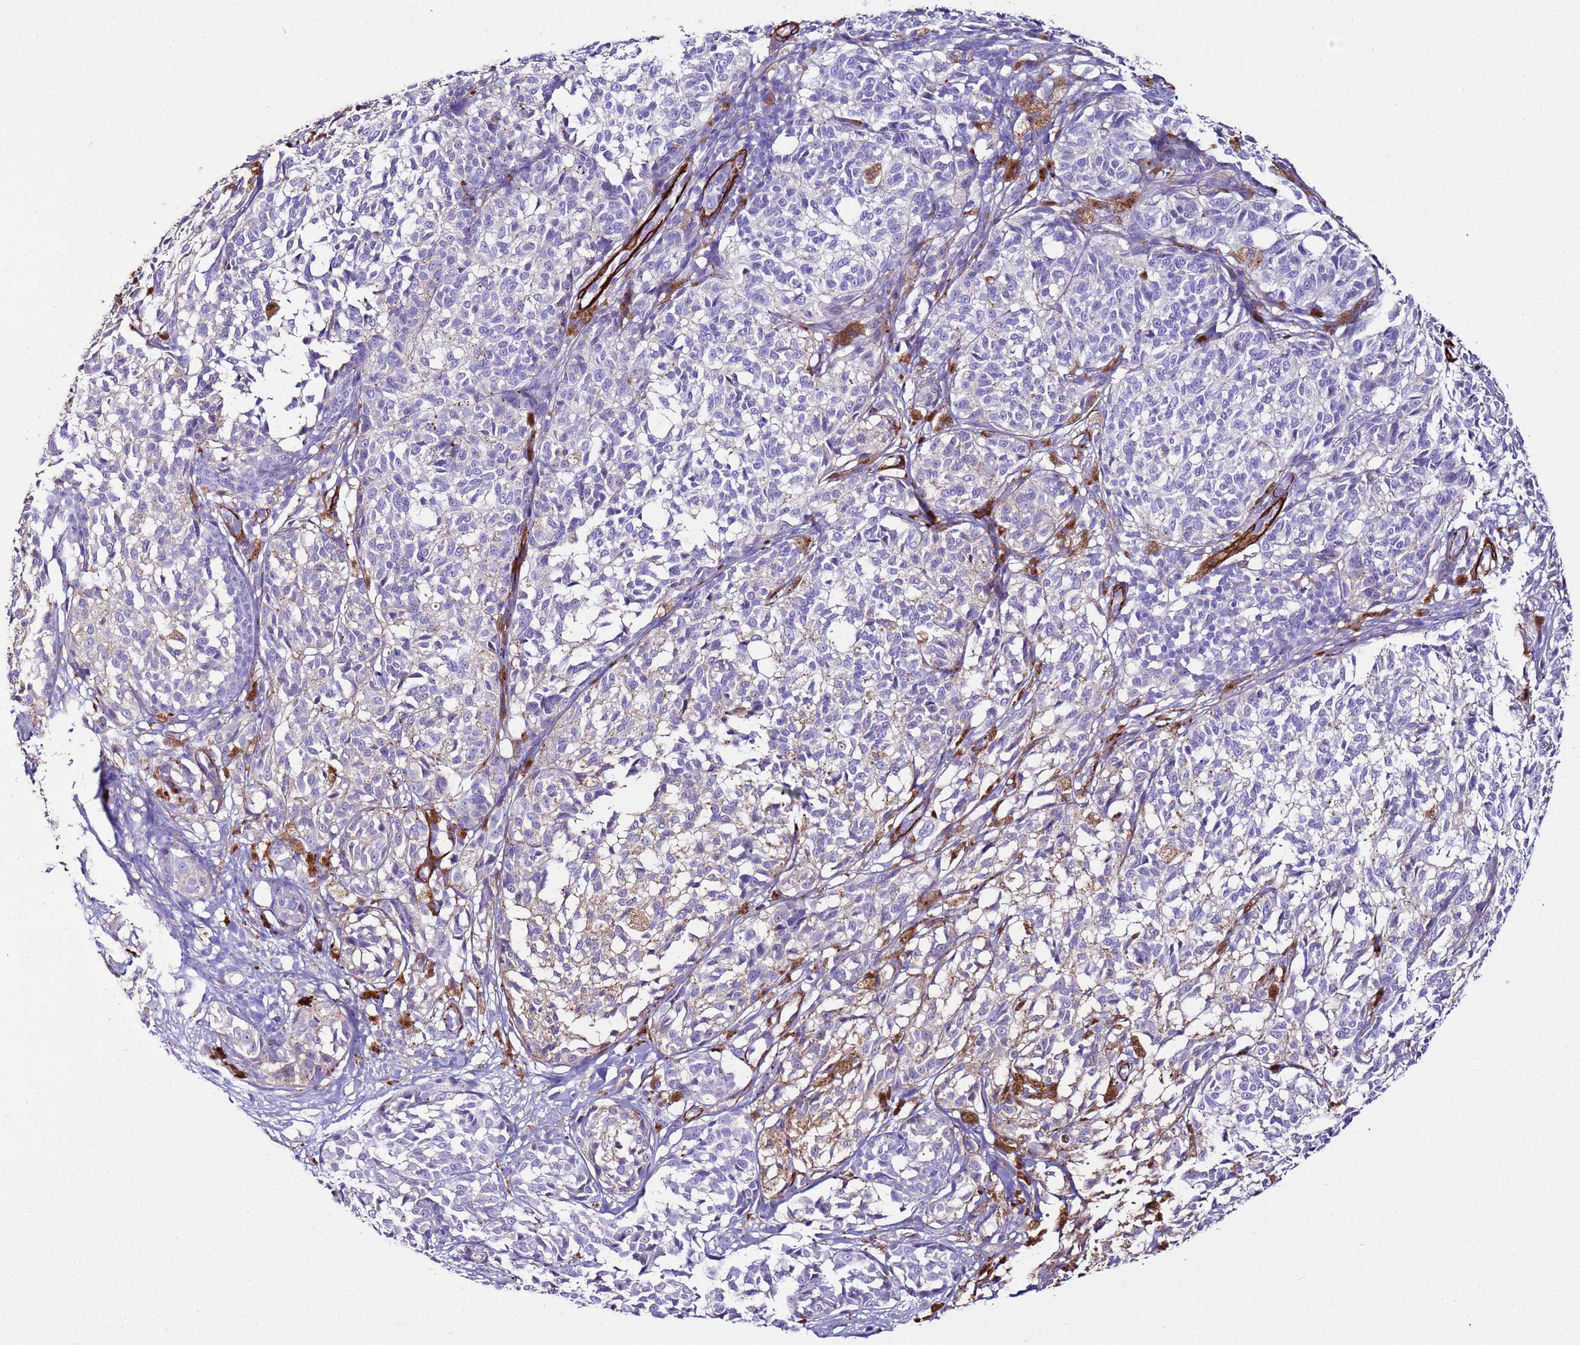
{"staining": {"intensity": "weak", "quantity": "<25%", "location": "cytoplasmic/membranous"}, "tissue": "melanoma", "cell_type": "Tumor cells", "image_type": "cancer", "snomed": [{"axis": "morphology", "description": "Malignant melanoma, NOS"}, {"axis": "topography", "description": "Skin of upper extremity"}], "caption": "An image of melanoma stained for a protein displays no brown staining in tumor cells.", "gene": "RABL2B", "patient": {"sex": "male", "age": 40}}